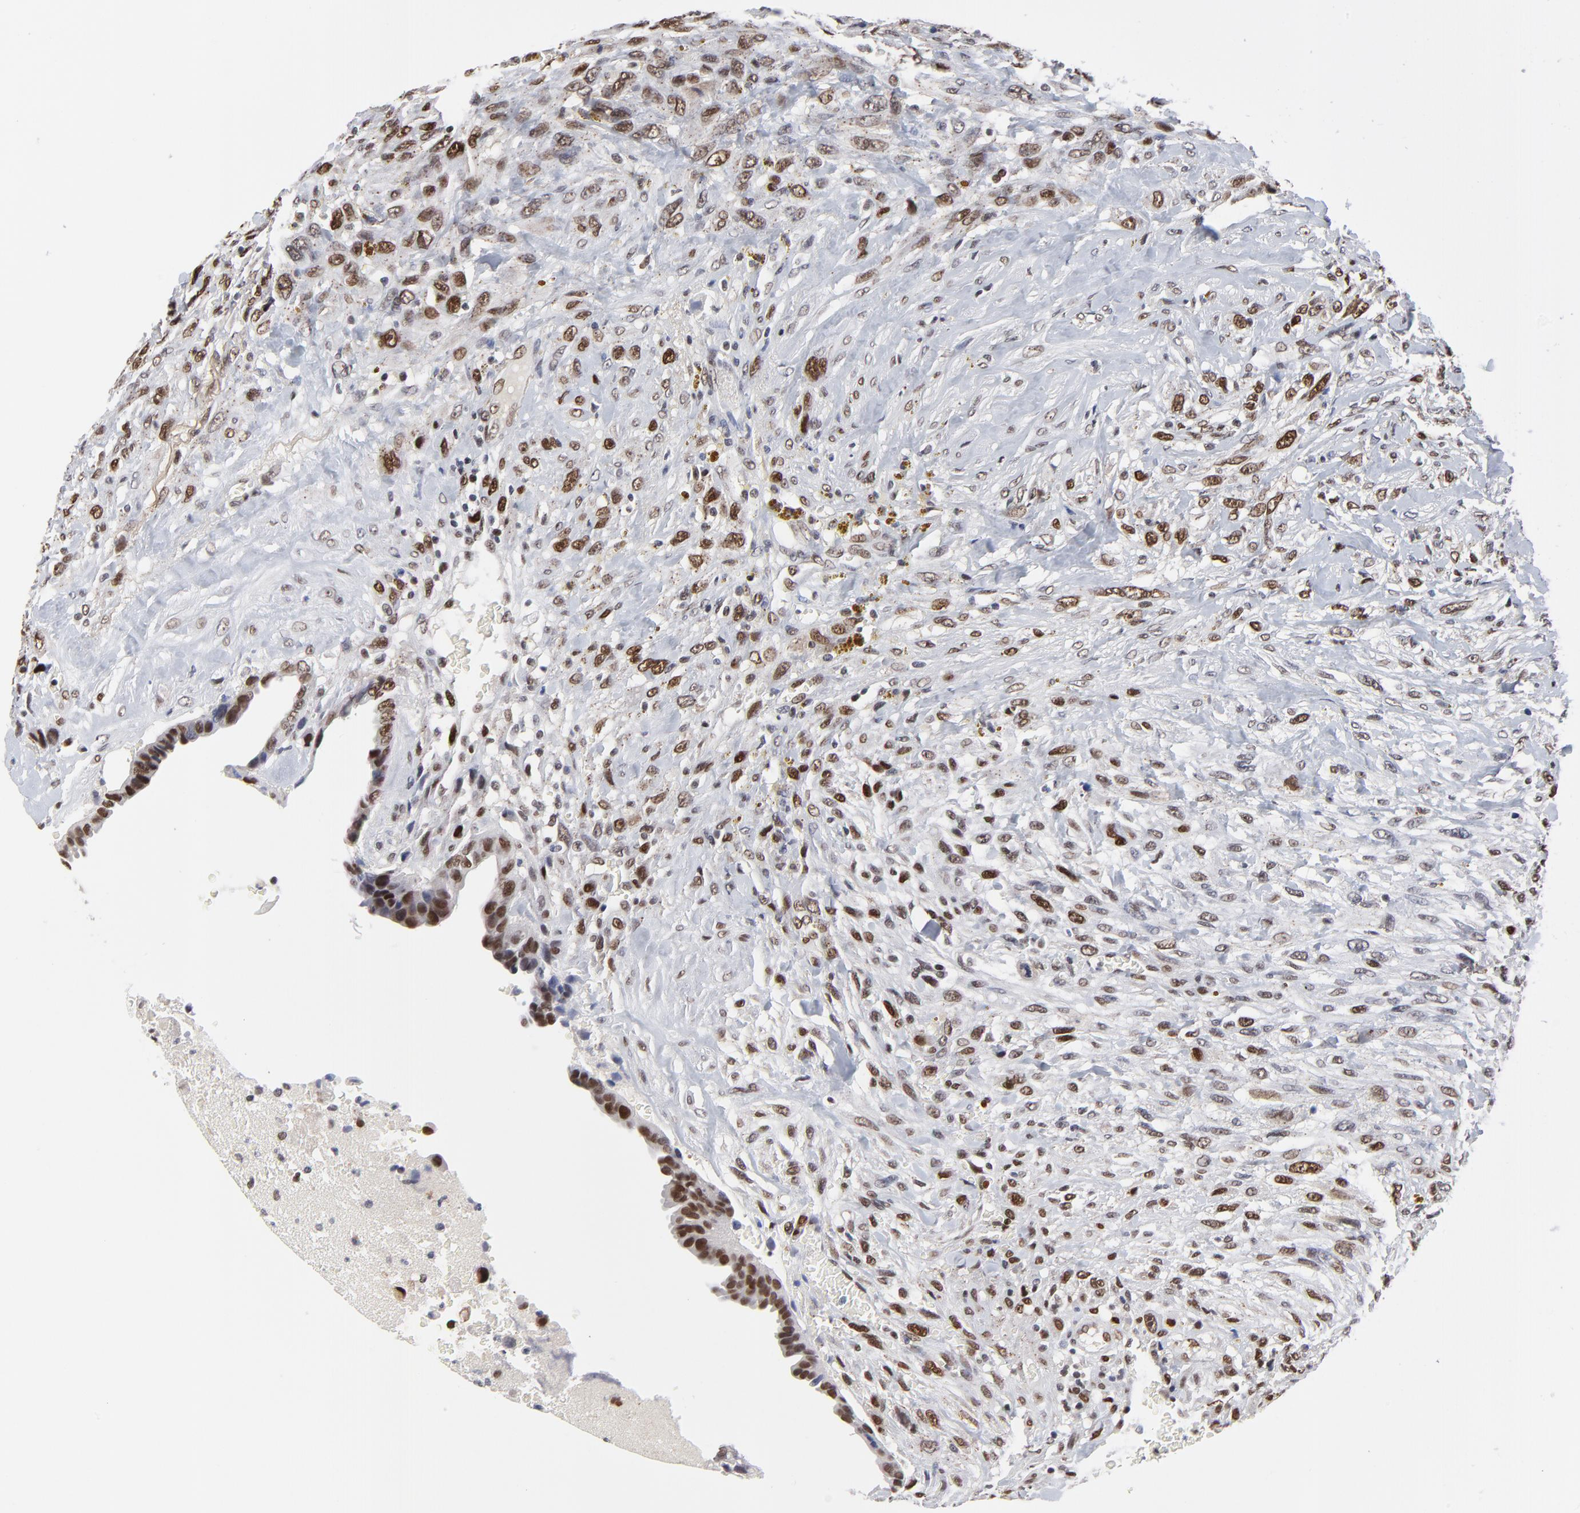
{"staining": {"intensity": "strong", "quantity": "25%-75%", "location": "nuclear"}, "tissue": "breast cancer", "cell_type": "Tumor cells", "image_type": "cancer", "snomed": [{"axis": "morphology", "description": "Neoplasm, malignant, NOS"}, {"axis": "topography", "description": "Breast"}], "caption": "Immunohistochemistry image of breast cancer stained for a protein (brown), which exhibits high levels of strong nuclear staining in about 25%-75% of tumor cells.", "gene": "OGFOD1", "patient": {"sex": "female", "age": 50}}